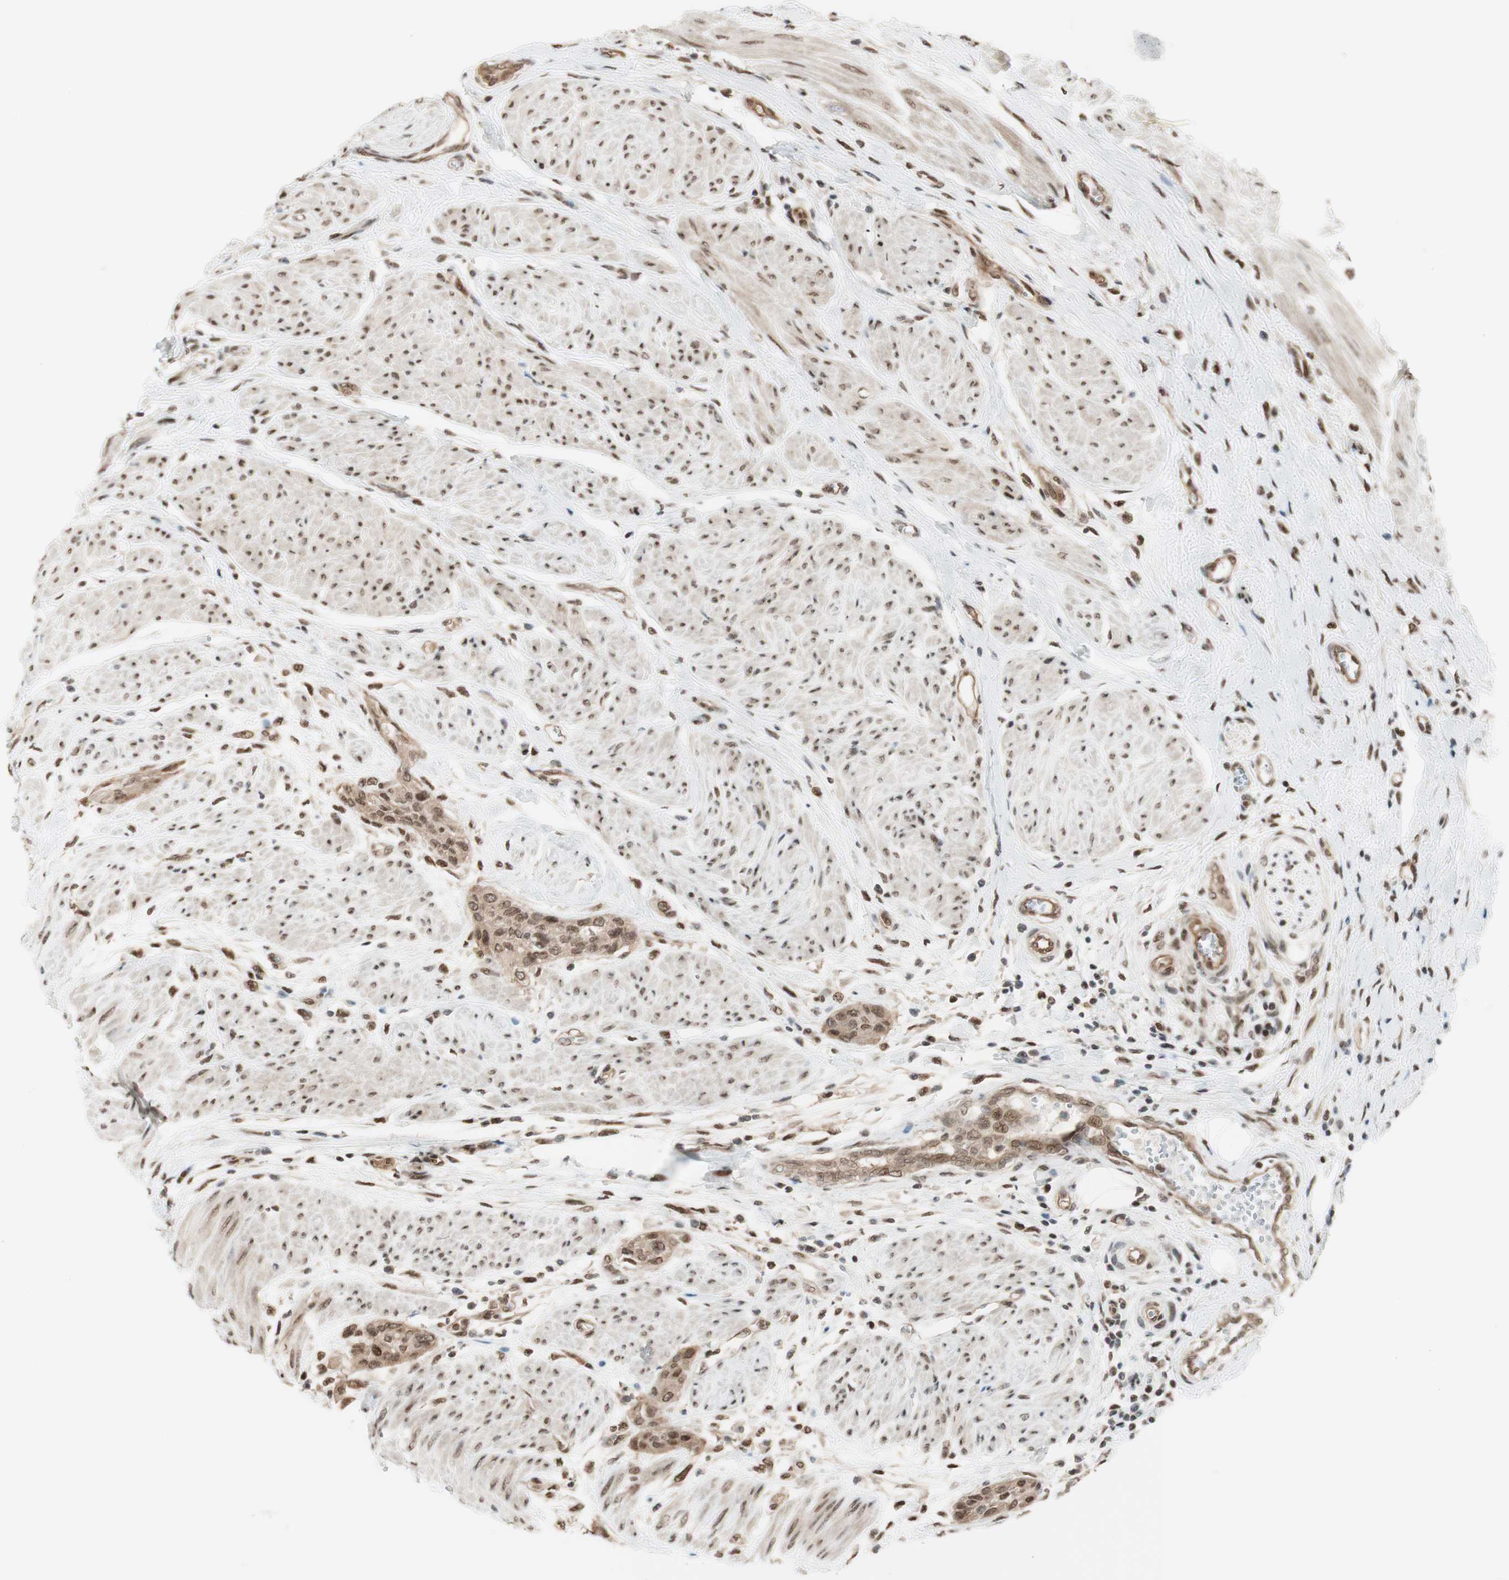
{"staining": {"intensity": "moderate", "quantity": ">75%", "location": "cytoplasmic/membranous,nuclear"}, "tissue": "urothelial cancer", "cell_type": "Tumor cells", "image_type": "cancer", "snomed": [{"axis": "morphology", "description": "Urothelial carcinoma, High grade"}, {"axis": "topography", "description": "Urinary bladder"}], "caption": "This micrograph demonstrates immunohistochemistry (IHC) staining of human urothelial cancer, with medium moderate cytoplasmic/membranous and nuclear staining in about >75% of tumor cells.", "gene": "SUFU", "patient": {"sex": "male", "age": 35}}